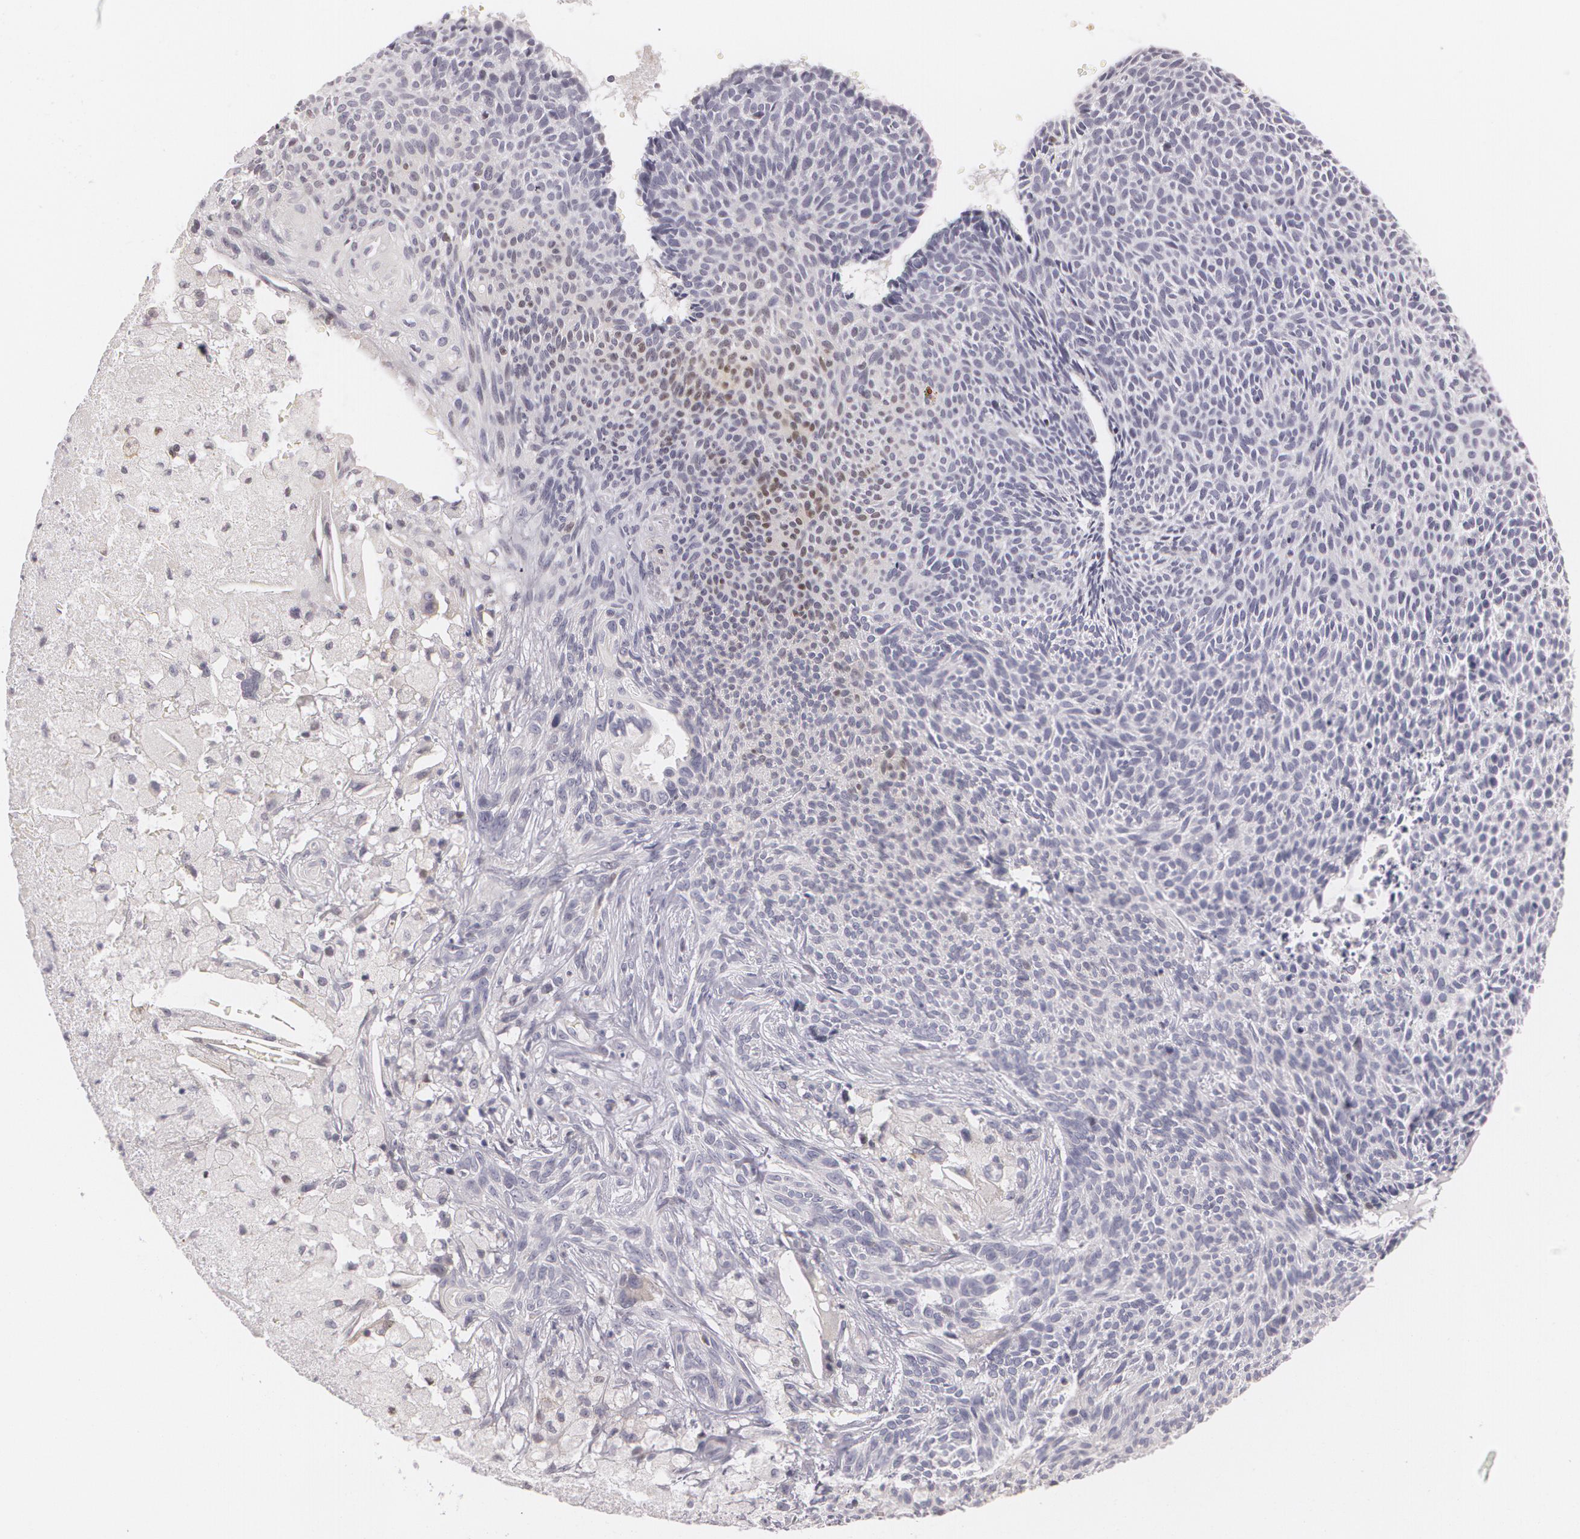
{"staining": {"intensity": "negative", "quantity": "none", "location": "none"}, "tissue": "skin cancer", "cell_type": "Tumor cells", "image_type": "cancer", "snomed": [{"axis": "morphology", "description": "Basal cell carcinoma"}, {"axis": "topography", "description": "Skin"}], "caption": "The immunohistochemistry (IHC) histopathology image has no significant staining in tumor cells of skin cancer tissue.", "gene": "ZBTB16", "patient": {"sex": "male", "age": 84}}